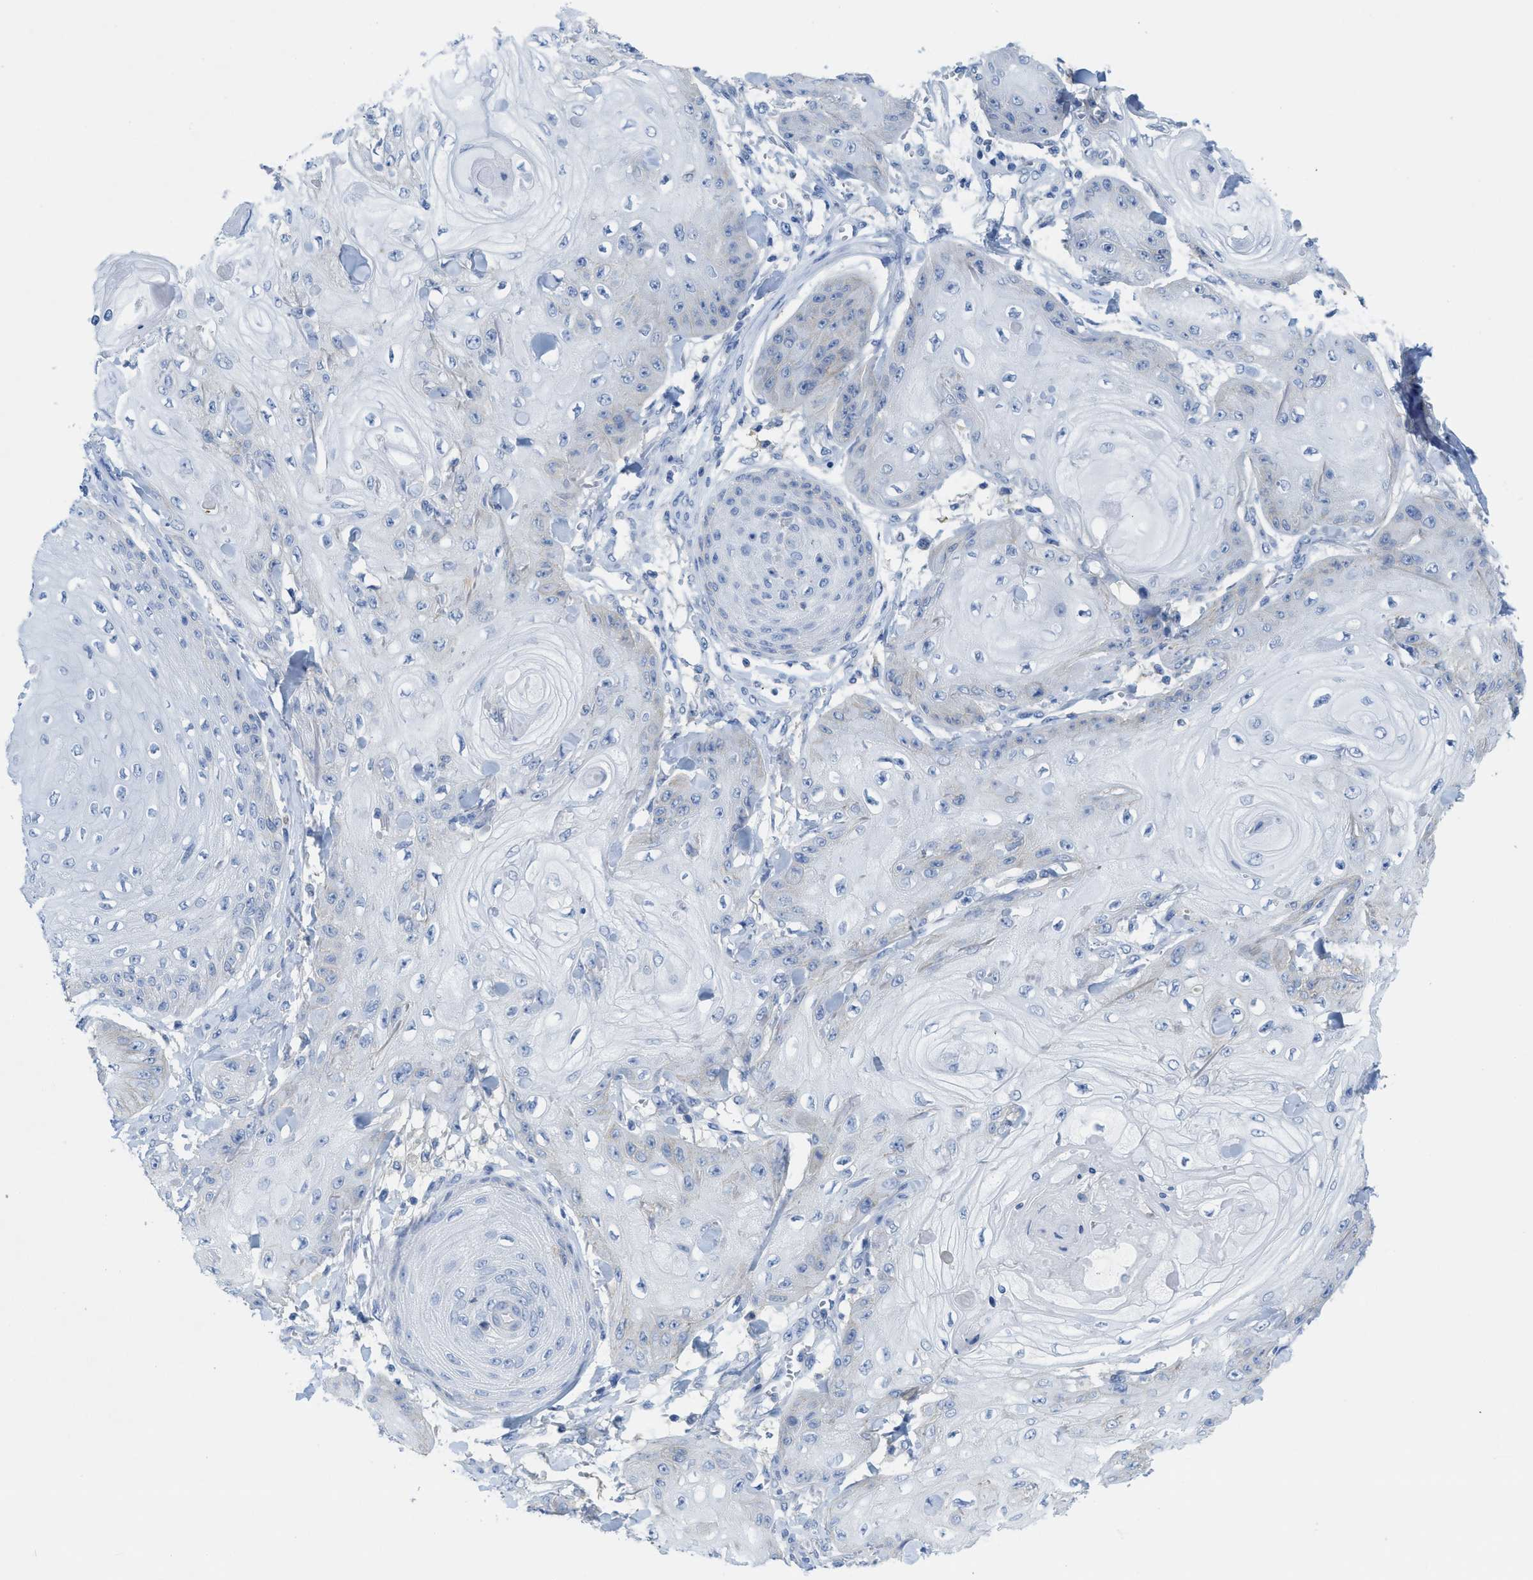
{"staining": {"intensity": "negative", "quantity": "none", "location": "none"}, "tissue": "skin cancer", "cell_type": "Tumor cells", "image_type": "cancer", "snomed": [{"axis": "morphology", "description": "Squamous cell carcinoma, NOS"}, {"axis": "topography", "description": "Skin"}], "caption": "This micrograph is of skin cancer (squamous cell carcinoma) stained with IHC to label a protein in brown with the nuclei are counter-stained blue. There is no positivity in tumor cells.", "gene": "CNNM4", "patient": {"sex": "male", "age": 74}}